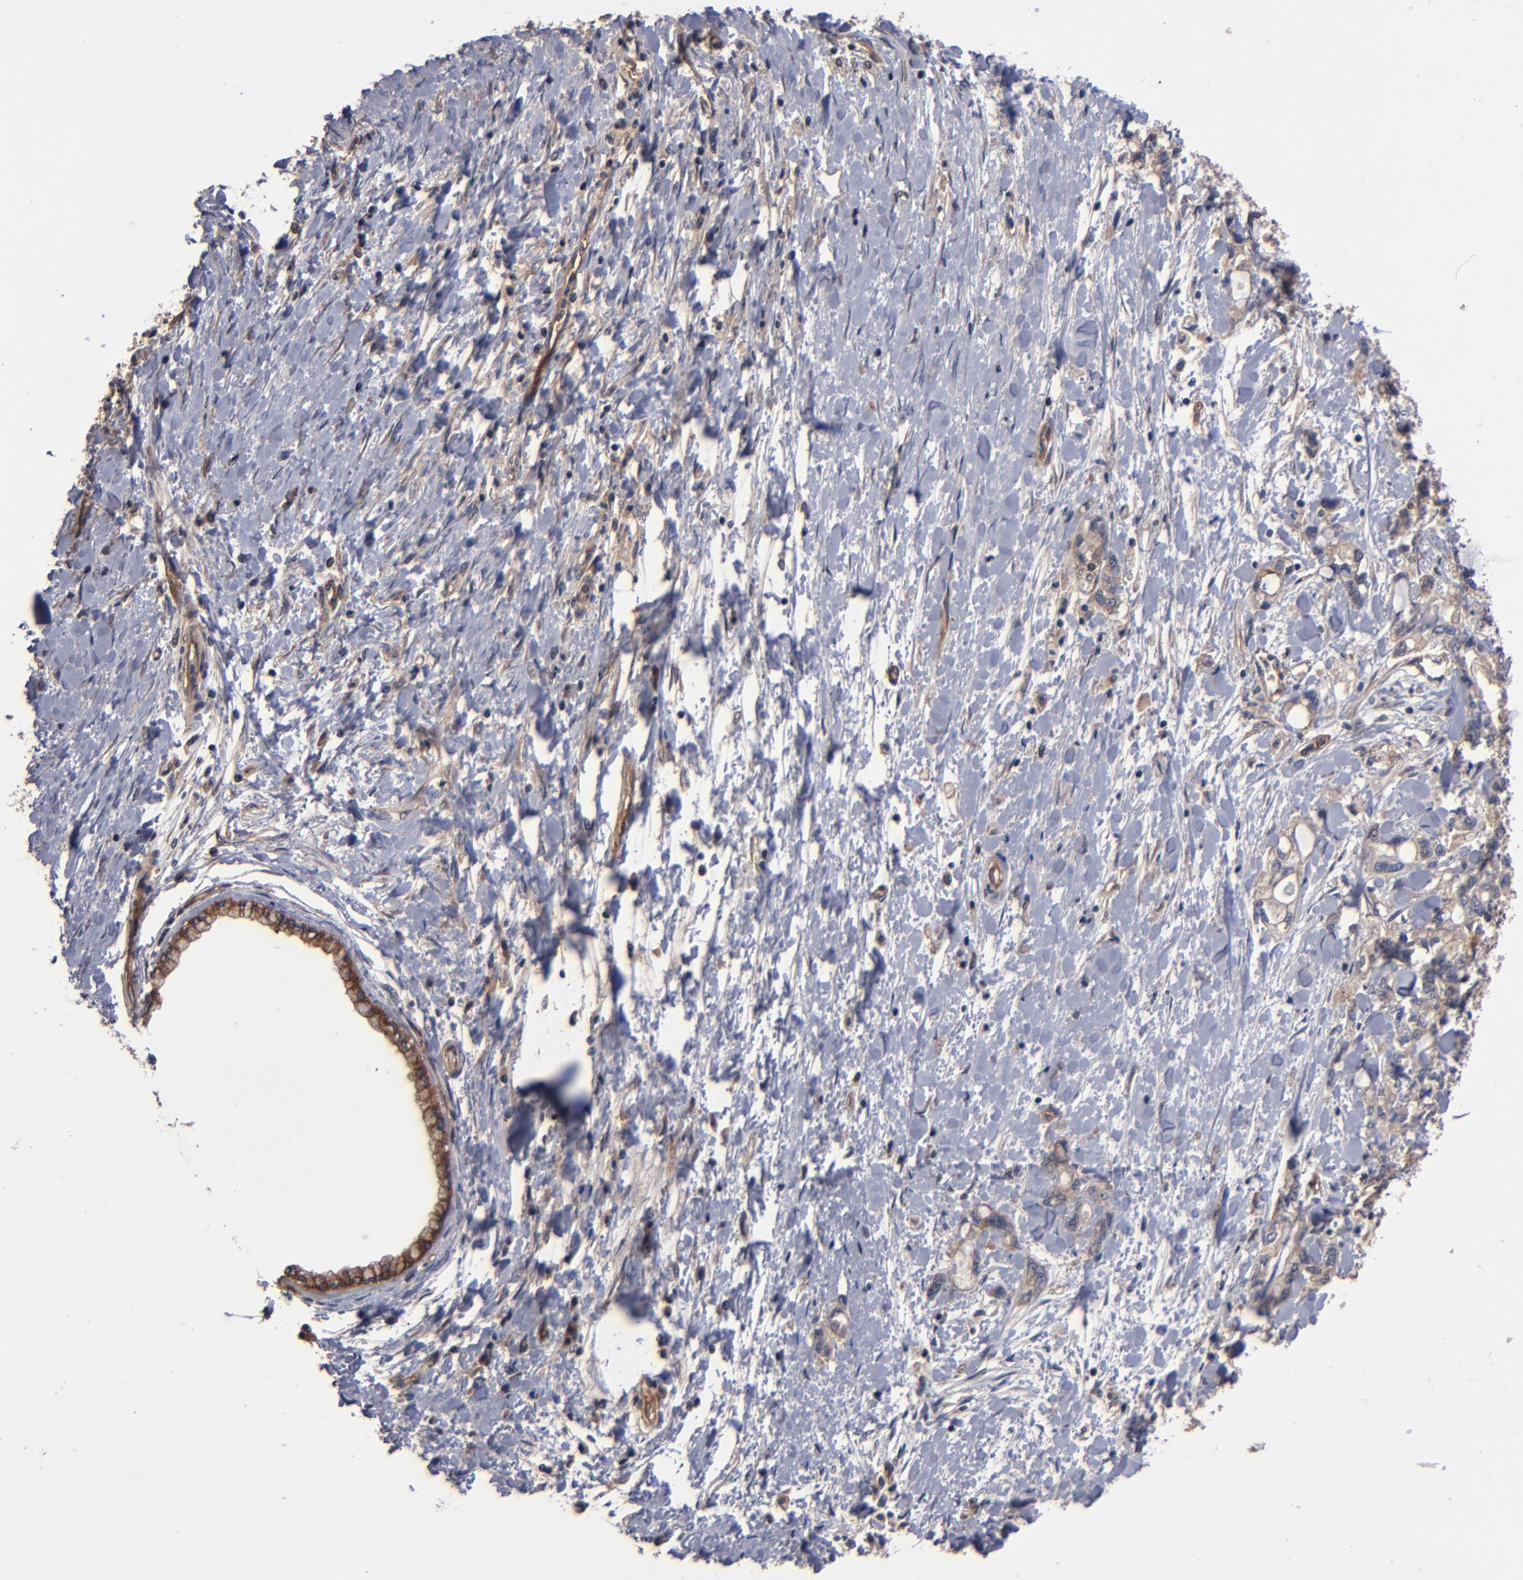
{"staining": {"intensity": "weak", "quantity": ">75%", "location": "cytoplasmic/membranous"}, "tissue": "pancreatic cancer", "cell_type": "Tumor cells", "image_type": "cancer", "snomed": [{"axis": "morphology", "description": "Adenocarcinoma, NOS"}, {"axis": "topography", "description": "Pancreas"}], "caption": "Immunohistochemical staining of human pancreatic adenocarcinoma reveals weak cytoplasmic/membranous protein expression in approximately >75% of tumor cells. (DAB (3,3'-diaminobenzidine) IHC with brightfield microscopy, high magnification).", "gene": "BDKRB1", "patient": {"sex": "male", "age": 79}}